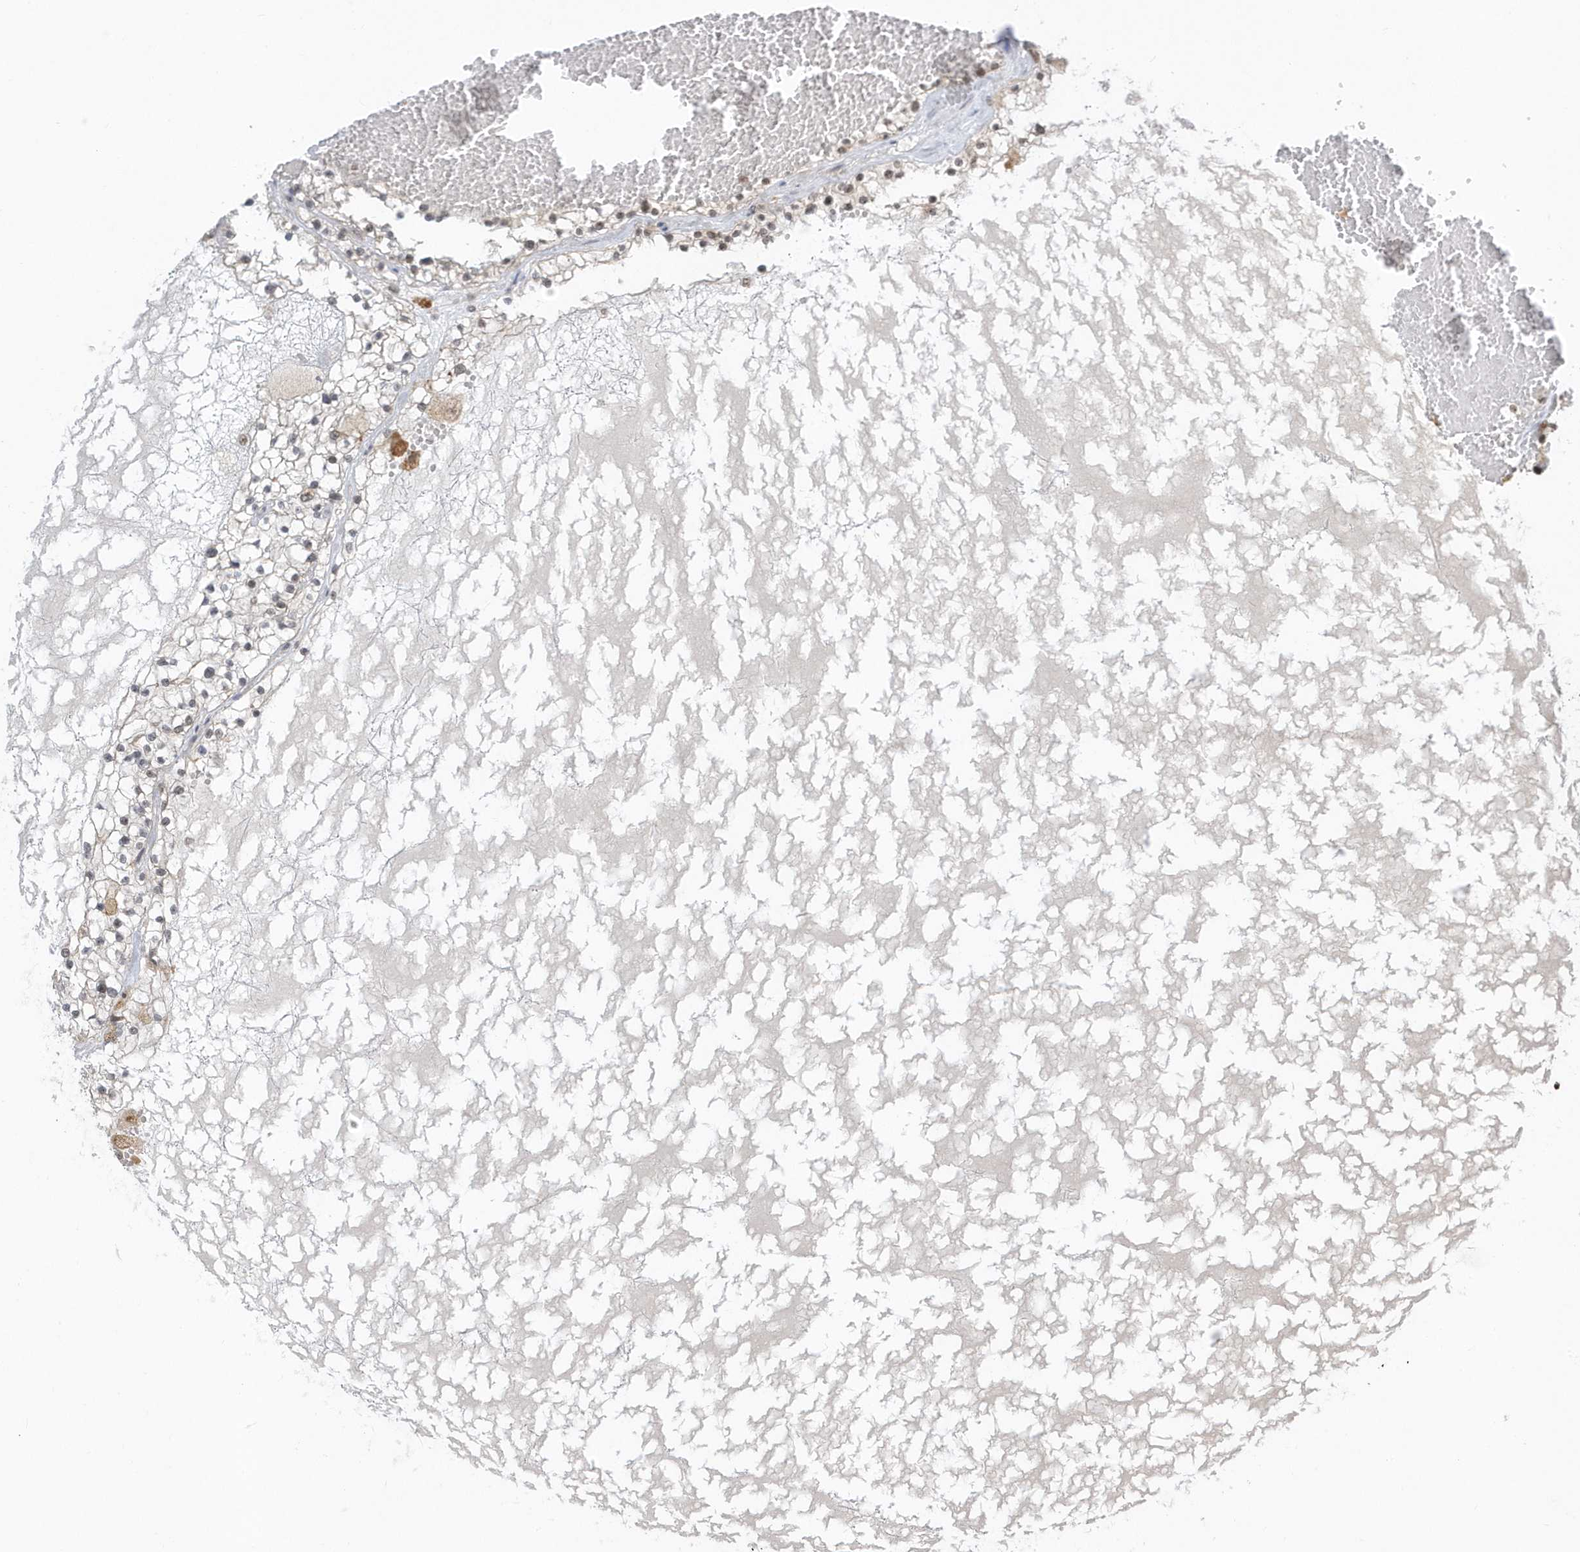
{"staining": {"intensity": "weak", "quantity": "<25%", "location": "nuclear"}, "tissue": "renal cancer", "cell_type": "Tumor cells", "image_type": "cancer", "snomed": [{"axis": "morphology", "description": "Normal tissue, NOS"}, {"axis": "morphology", "description": "Adenocarcinoma, NOS"}, {"axis": "topography", "description": "Kidney"}], "caption": "Histopathology image shows no significant protein staining in tumor cells of renal cancer (adenocarcinoma). The staining is performed using DAB brown chromogen with nuclei counter-stained in using hematoxylin.", "gene": "ZNF740", "patient": {"sex": "male", "age": 68}}